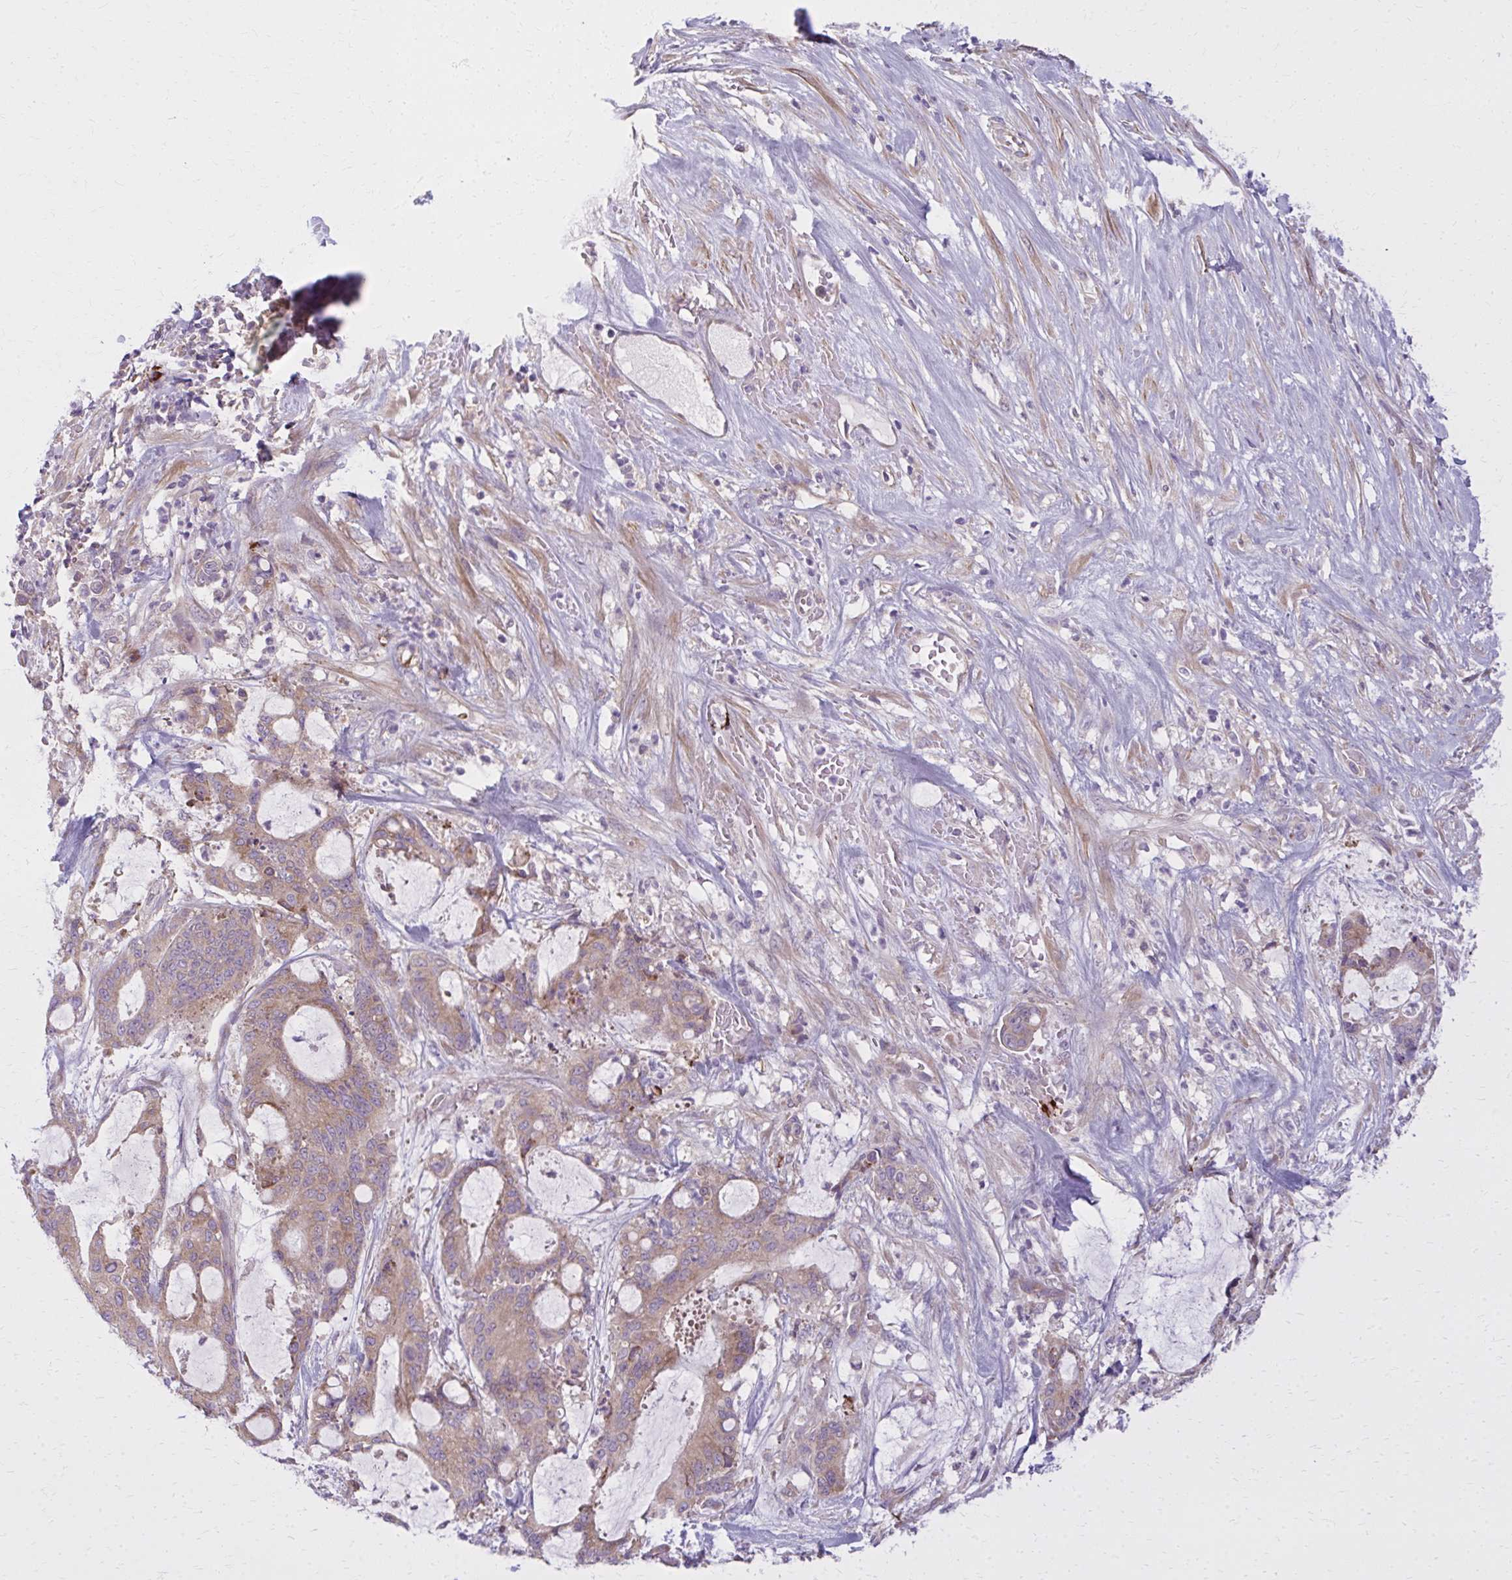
{"staining": {"intensity": "weak", "quantity": ">75%", "location": "cytoplasmic/membranous"}, "tissue": "liver cancer", "cell_type": "Tumor cells", "image_type": "cancer", "snomed": [{"axis": "morphology", "description": "Normal tissue, NOS"}, {"axis": "morphology", "description": "Cholangiocarcinoma"}, {"axis": "topography", "description": "Liver"}, {"axis": "topography", "description": "Peripheral nerve tissue"}], "caption": "The histopathology image shows immunohistochemical staining of cholangiocarcinoma (liver). There is weak cytoplasmic/membranous staining is present in approximately >75% of tumor cells.", "gene": "CEMP1", "patient": {"sex": "female", "age": 73}}